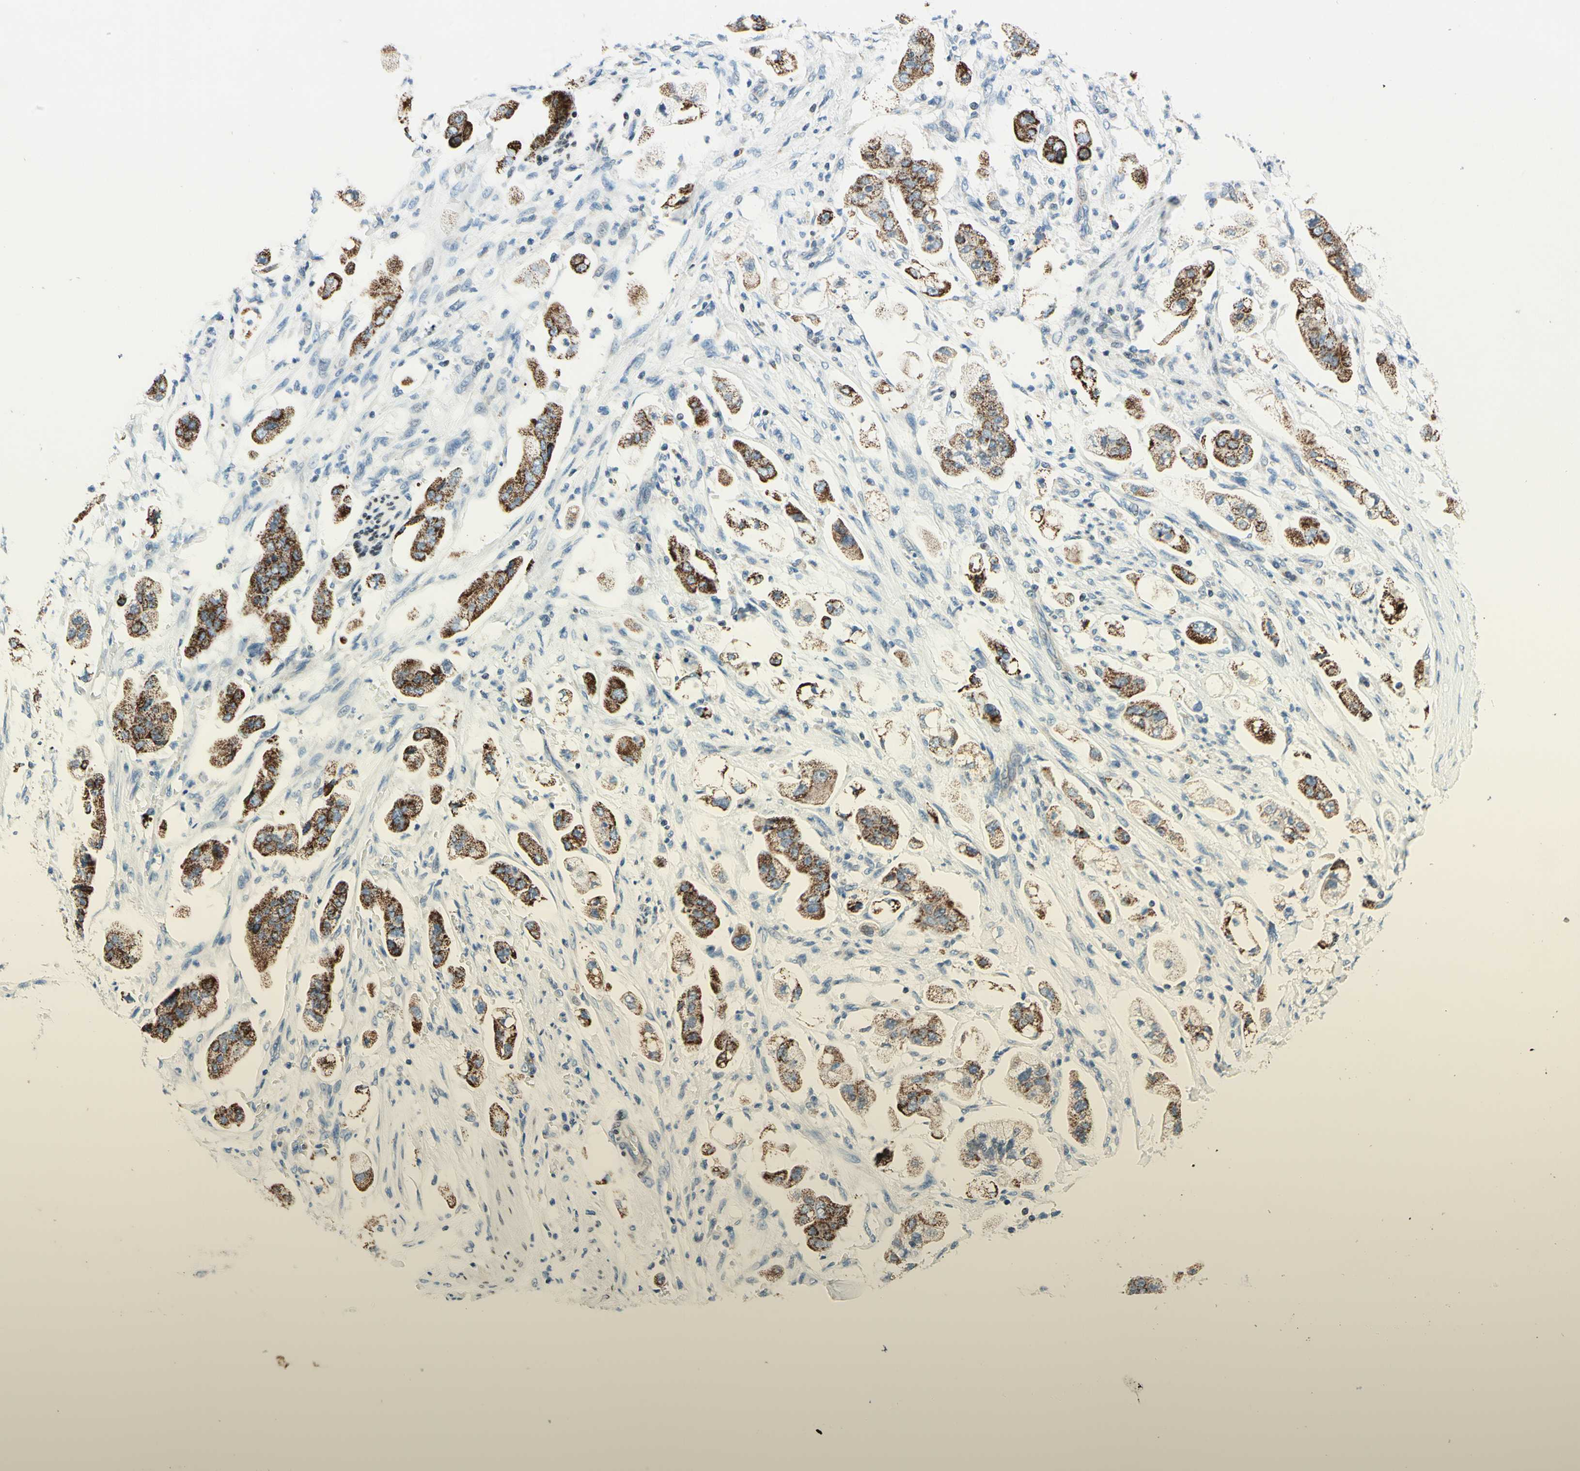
{"staining": {"intensity": "moderate", "quantity": ">75%", "location": "cytoplasmic/membranous"}, "tissue": "stomach cancer", "cell_type": "Tumor cells", "image_type": "cancer", "snomed": [{"axis": "morphology", "description": "Adenocarcinoma, NOS"}, {"axis": "topography", "description": "Stomach"}], "caption": "Approximately >75% of tumor cells in stomach adenocarcinoma show moderate cytoplasmic/membranous protein staining as visualized by brown immunohistochemical staining.", "gene": "CBX7", "patient": {"sex": "male", "age": 62}}